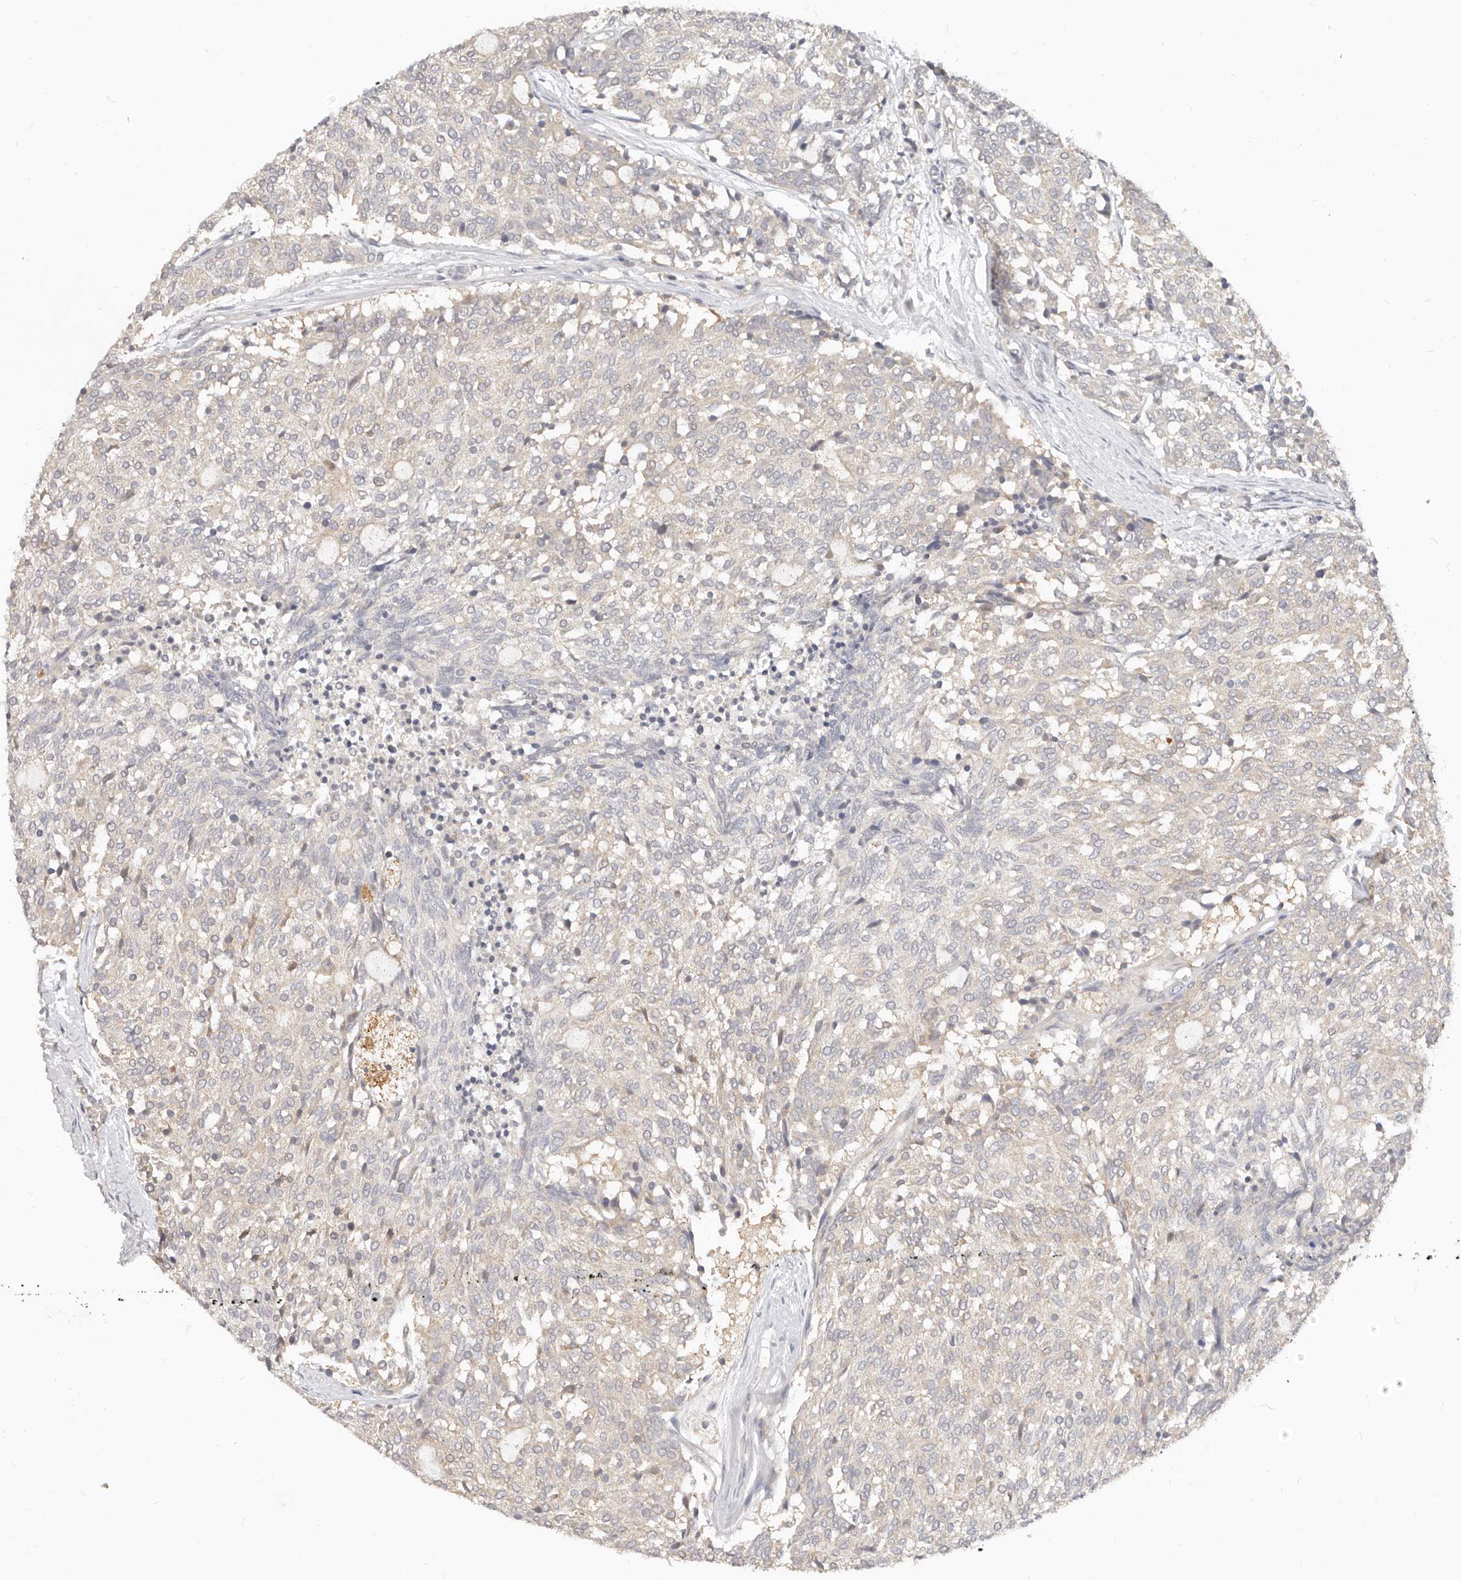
{"staining": {"intensity": "weak", "quantity": "25%-75%", "location": "cytoplasmic/membranous"}, "tissue": "carcinoid", "cell_type": "Tumor cells", "image_type": "cancer", "snomed": [{"axis": "morphology", "description": "Carcinoid, malignant, NOS"}, {"axis": "topography", "description": "Pancreas"}], "caption": "An immunohistochemistry histopathology image of tumor tissue is shown. Protein staining in brown shows weak cytoplasmic/membranous positivity in carcinoid (malignant) within tumor cells. Nuclei are stained in blue.", "gene": "USP49", "patient": {"sex": "female", "age": 54}}